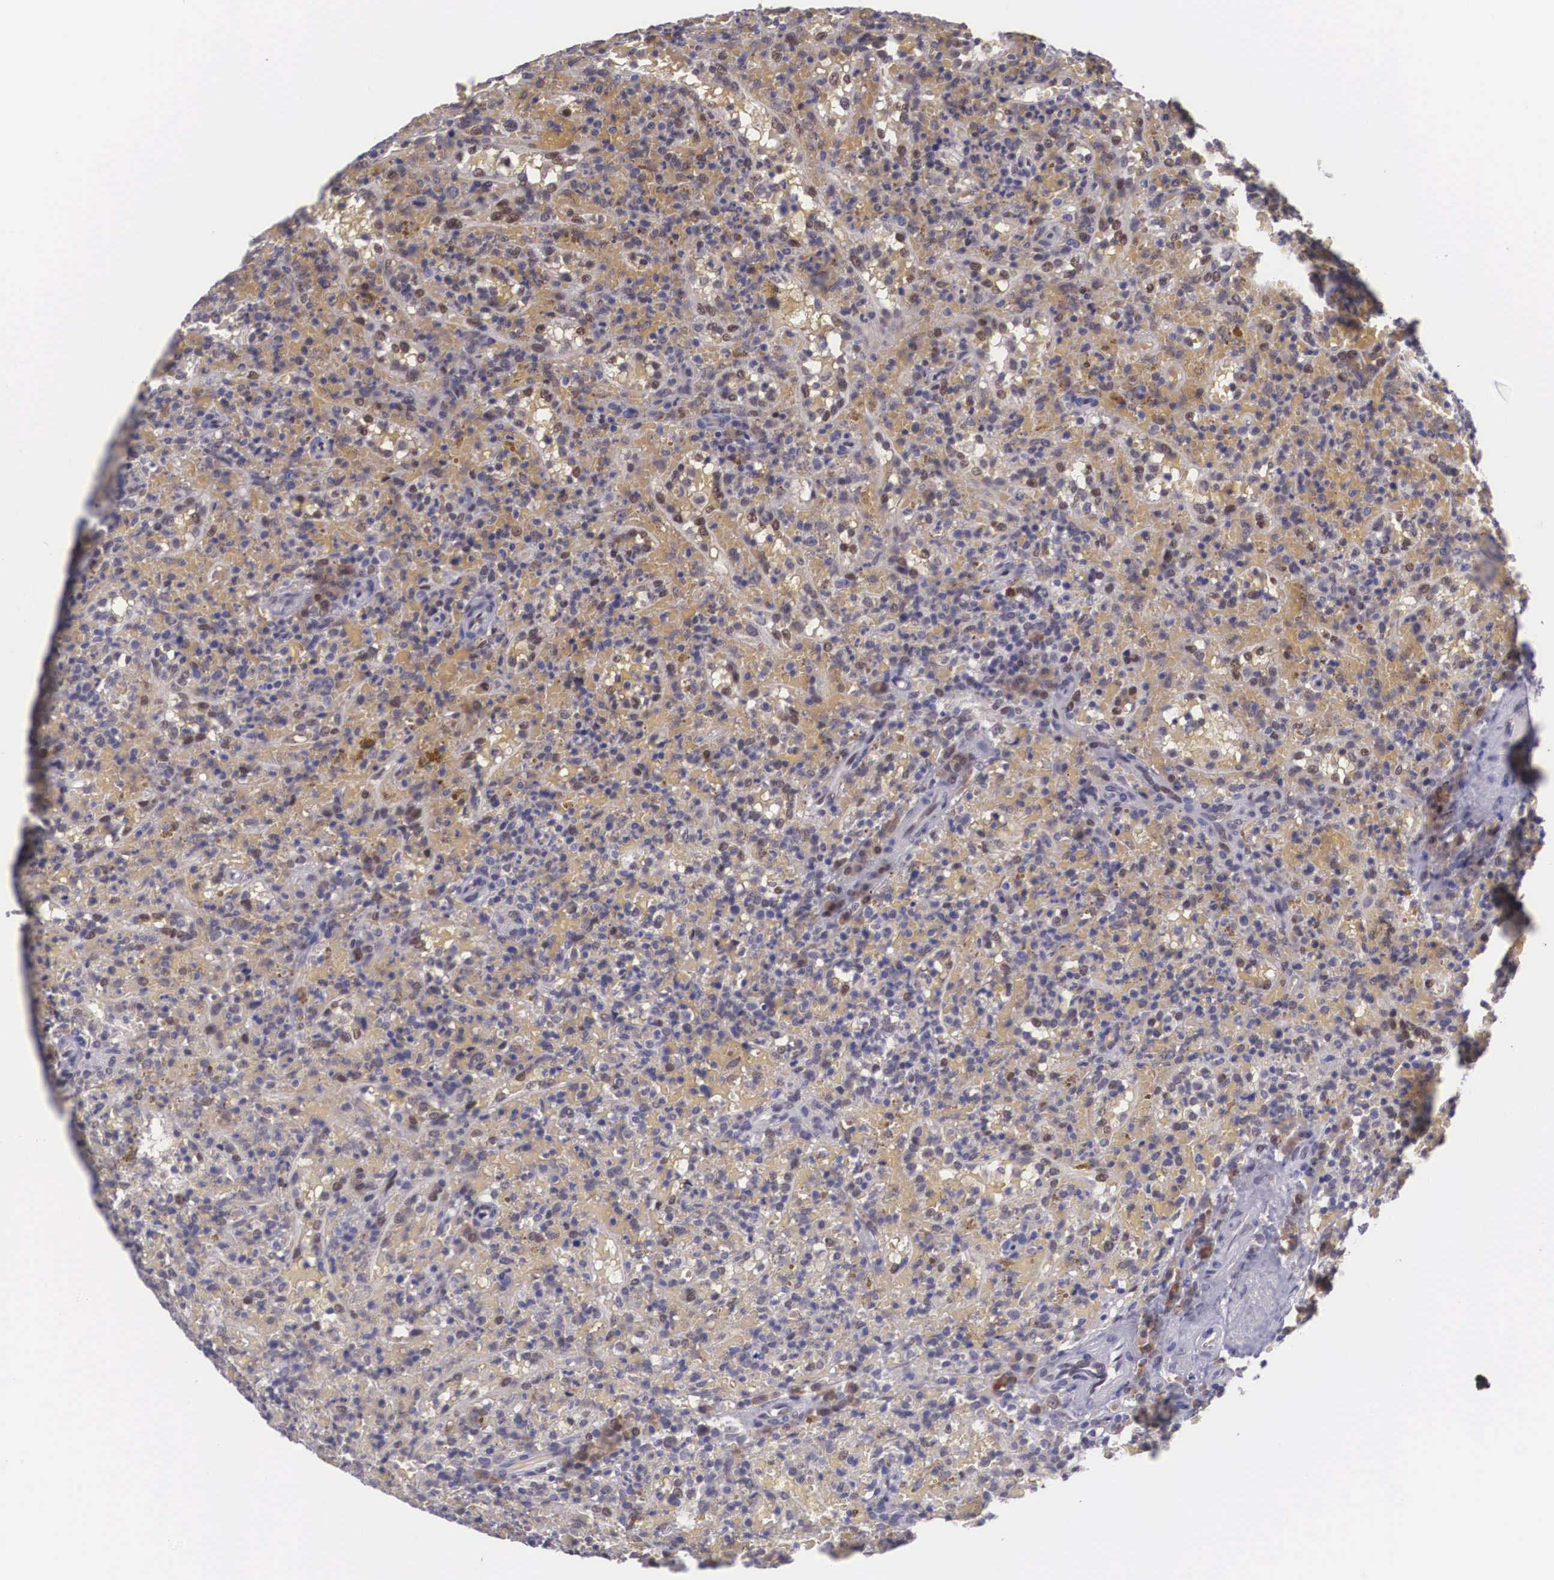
{"staining": {"intensity": "negative", "quantity": "none", "location": "none"}, "tissue": "lymphoma", "cell_type": "Tumor cells", "image_type": "cancer", "snomed": [{"axis": "morphology", "description": "Malignant lymphoma, non-Hodgkin's type, High grade"}, {"axis": "topography", "description": "Spleen"}, {"axis": "topography", "description": "Lymph node"}], "caption": "Tumor cells show no significant protein expression in lymphoma. The staining is performed using DAB (3,3'-diaminobenzidine) brown chromogen with nuclei counter-stained in using hematoxylin.", "gene": "SLC25A21", "patient": {"sex": "female", "age": 70}}